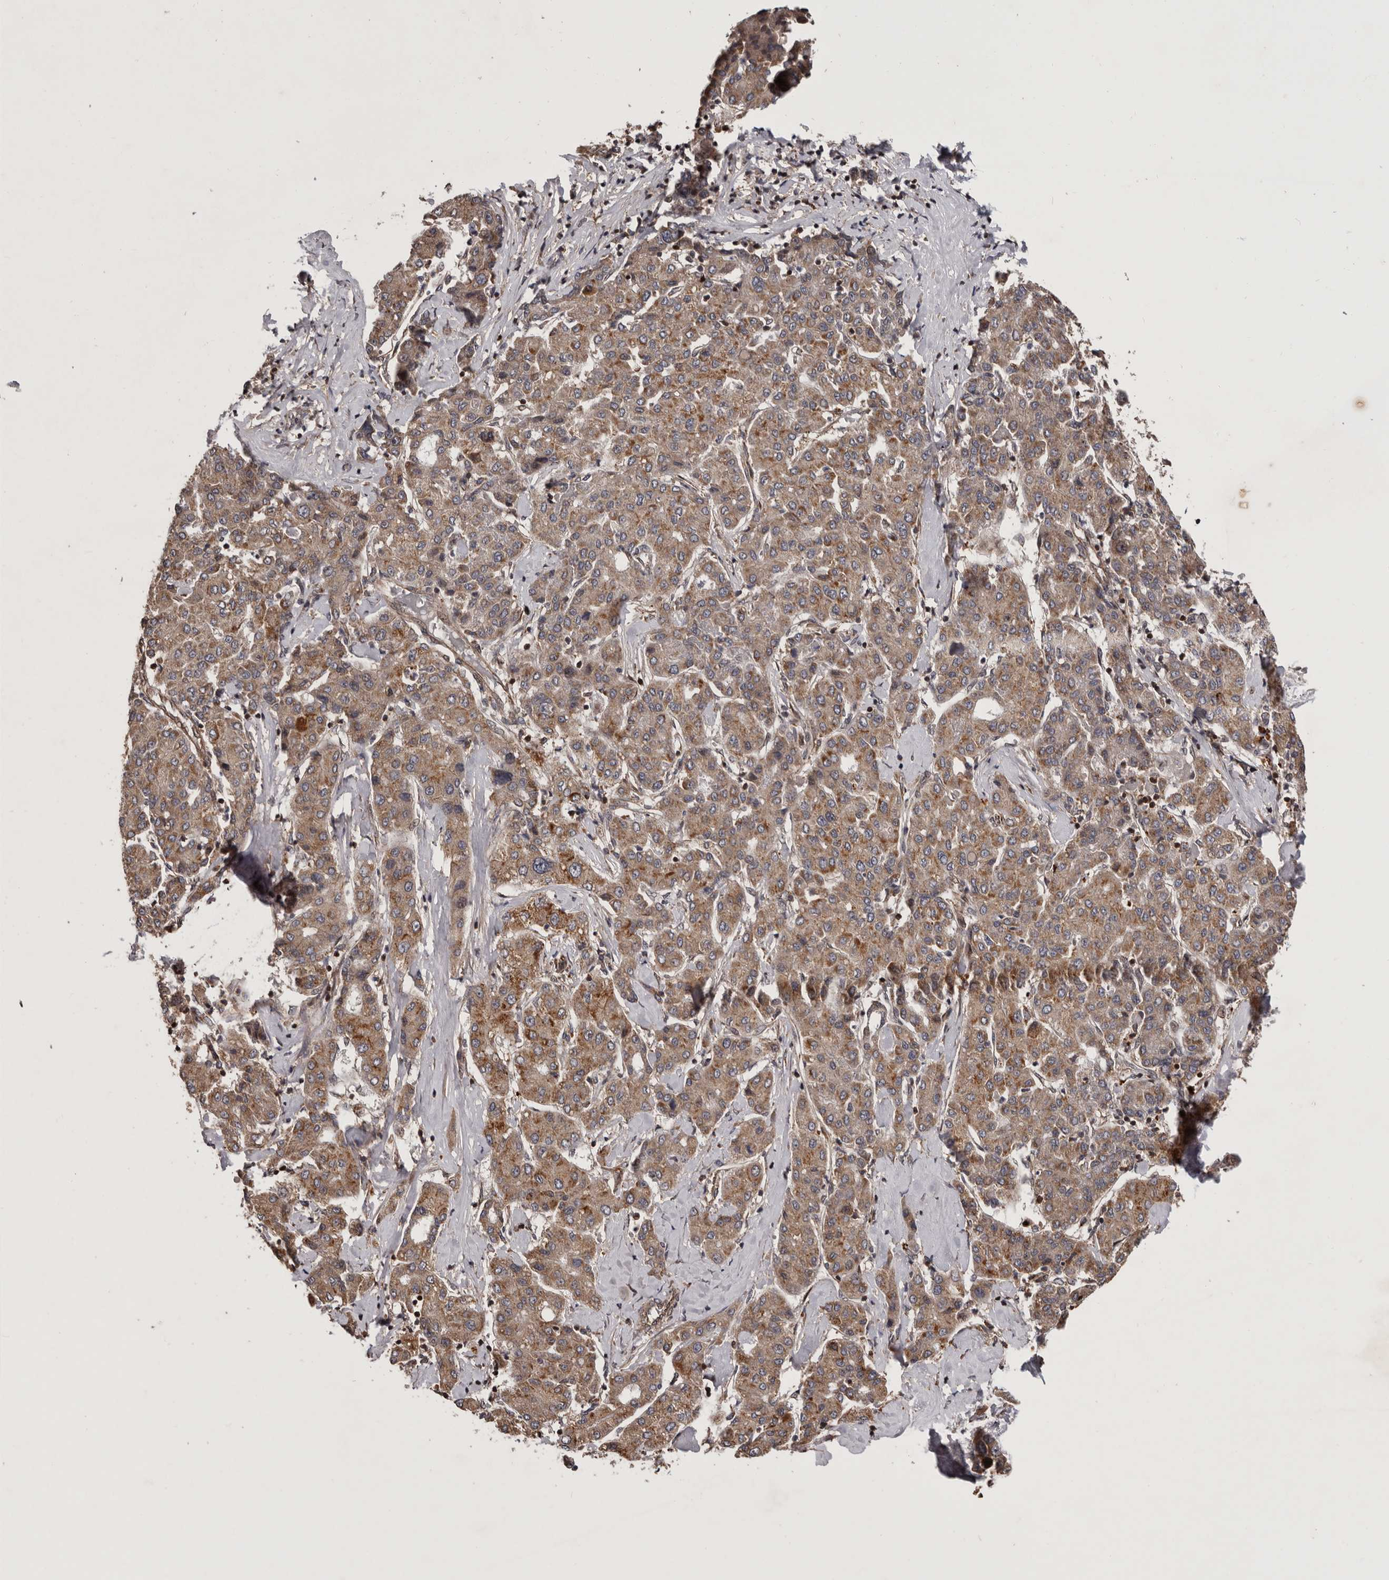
{"staining": {"intensity": "moderate", "quantity": ">75%", "location": "cytoplasmic/membranous"}, "tissue": "liver cancer", "cell_type": "Tumor cells", "image_type": "cancer", "snomed": [{"axis": "morphology", "description": "Carcinoma, Hepatocellular, NOS"}, {"axis": "topography", "description": "Liver"}], "caption": "This photomicrograph demonstrates immunohistochemistry staining of human liver cancer, with medium moderate cytoplasmic/membranous positivity in approximately >75% of tumor cells.", "gene": "GADD45B", "patient": {"sex": "male", "age": 65}}